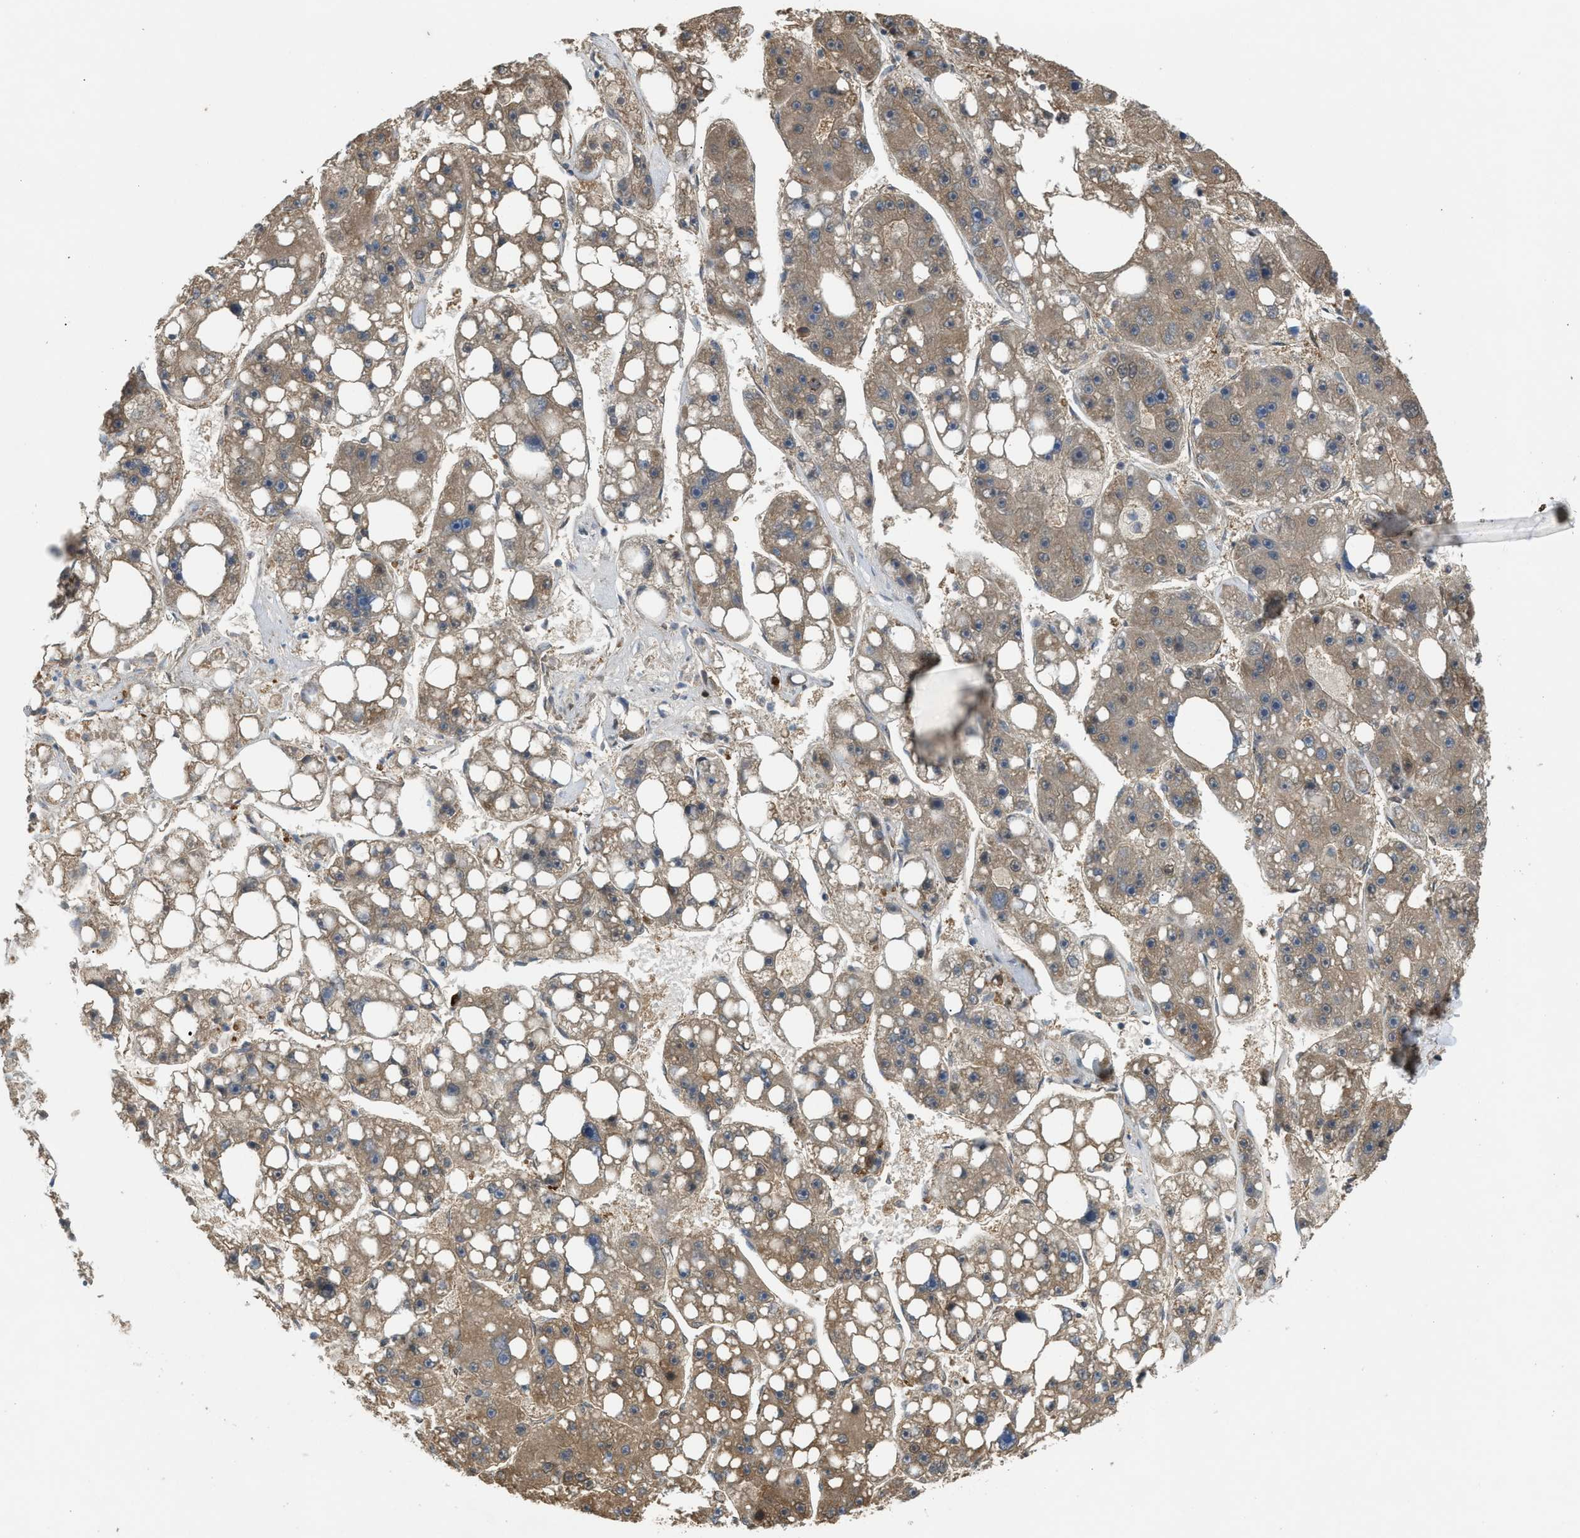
{"staining": {"intensity": "weak", "quantity": ">75%", "location": "cytoplasmic/membranous"}, "tissue": "liver cancer", "cell_type": "Tumor cells", "image_type": "cancer", "snomed": [{"axis": "morphology", "description": "Carcinoma, Hepatocellular, NOS"}, {"axis": "topography", "description": "Liver"}], "caption": "Immunohistochemical staining of liver hepatocellular carcinoma shows weak cytoplasmic/membranous protein expression in approximately >75% of tumor cells. The staining was performed using DAB, with brown indicating positive protein expression. Nuclei are stained blue with hematoxylin.", "gene": "BAG3", "patient": {"sex": "female", "age": 61}}